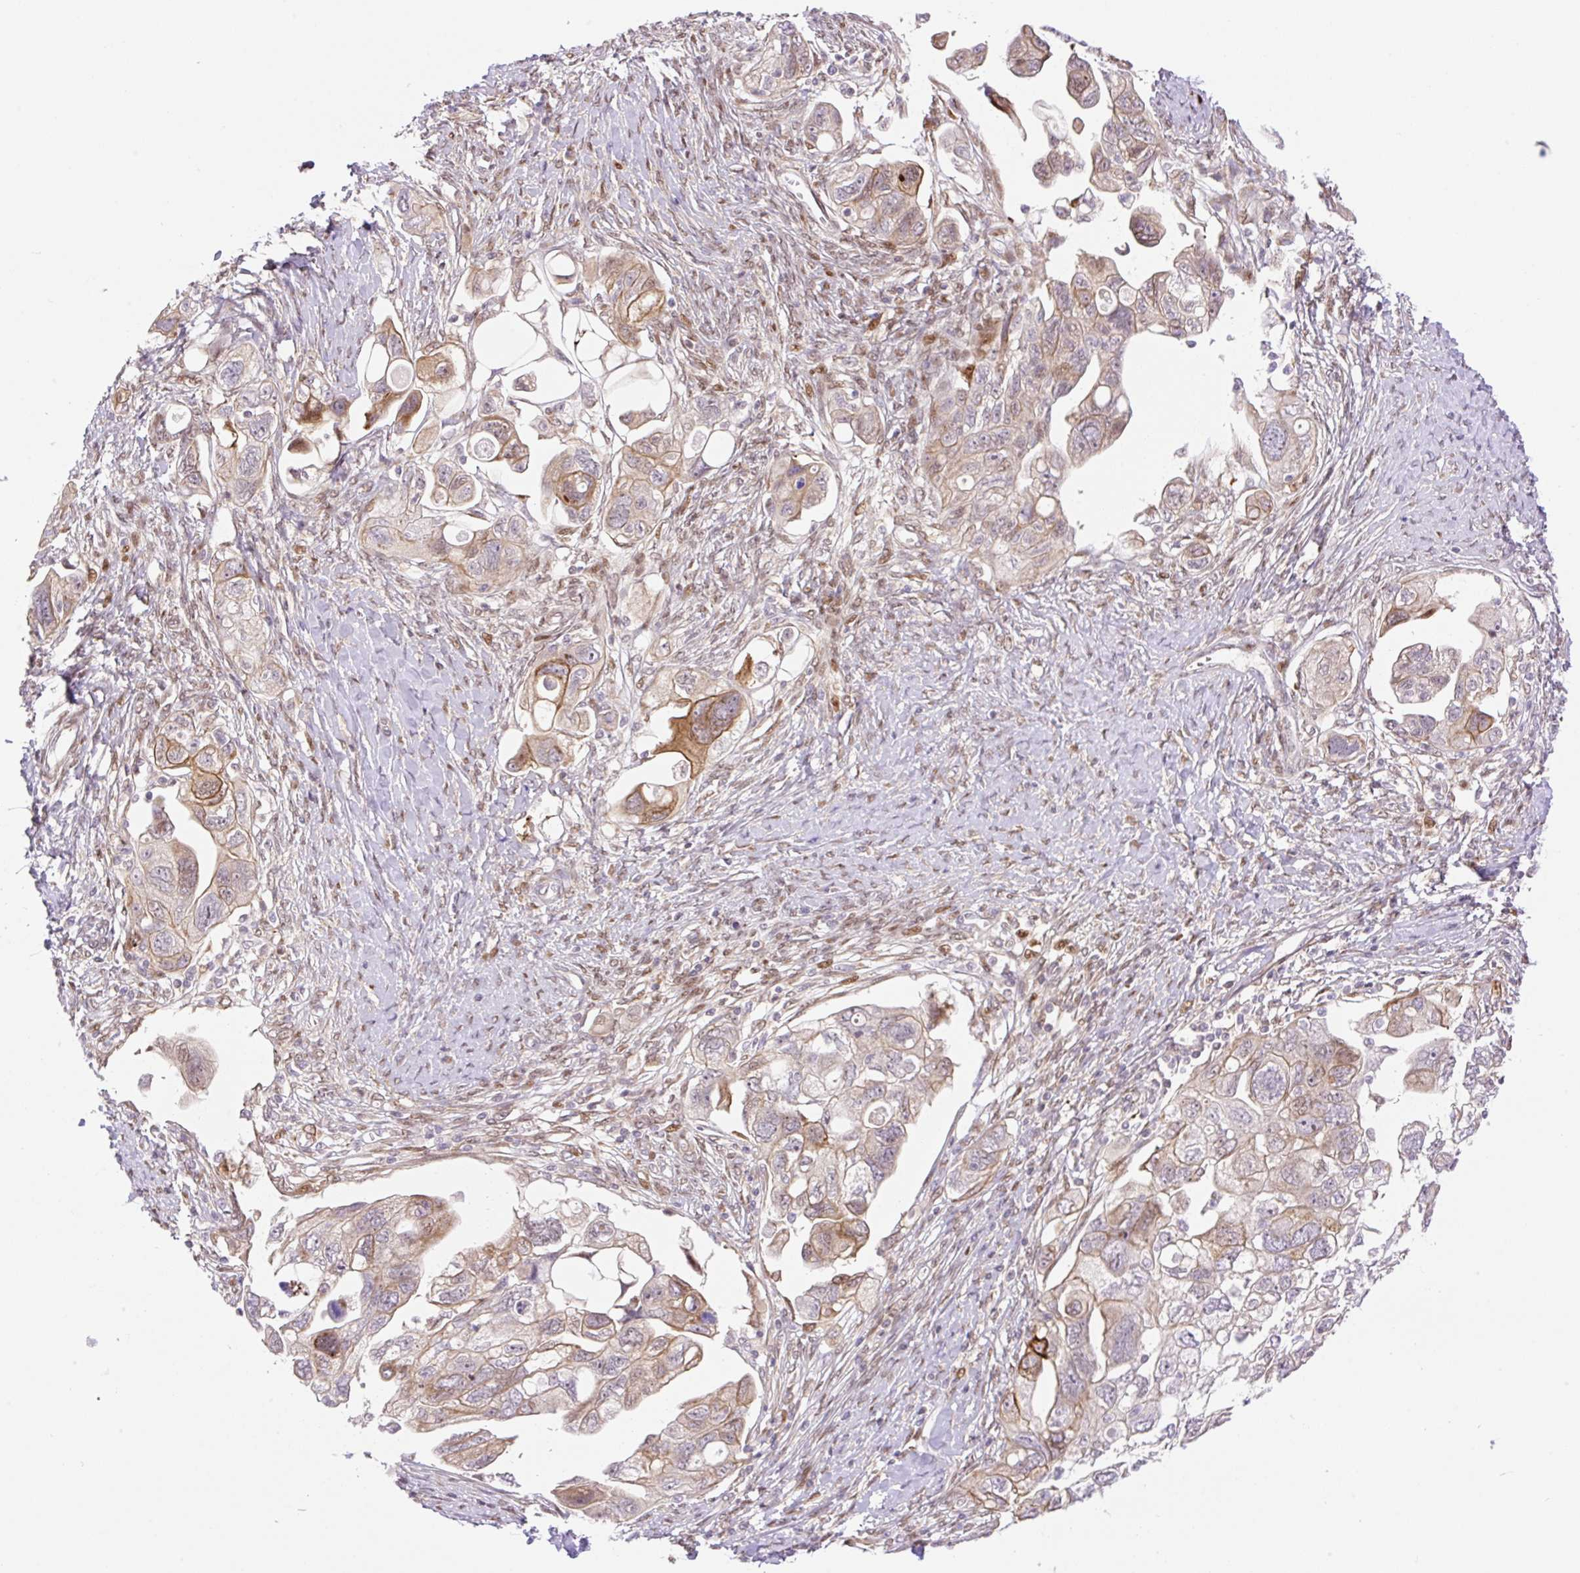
{"staining": {"intensity": "moderate", "quantity": "<25%", "location": "cytoplasmic/membranous"}, "tissue": "ovarian cancer", "cell_type": "Tumor cells", "image_type": "cancer", "snomed": [{"axis": "morphology", "description": "Carcinoma, NOS"}, {"axis": "morphology", "description": "Cystadenocarcinoma, serous, NOS"}, {"axis": "topography", "description": "Ovary"}], "caption": "An immunohistochemistry (IHC) photomicrograph of tumor tissue is shown. Protein staining in brown labels moderate cytoplasmic/membranous positivity in ovarian cancer within tumor cells.", "gene": "ZFP41", "patient": {"sex": "female", "age": 69}}